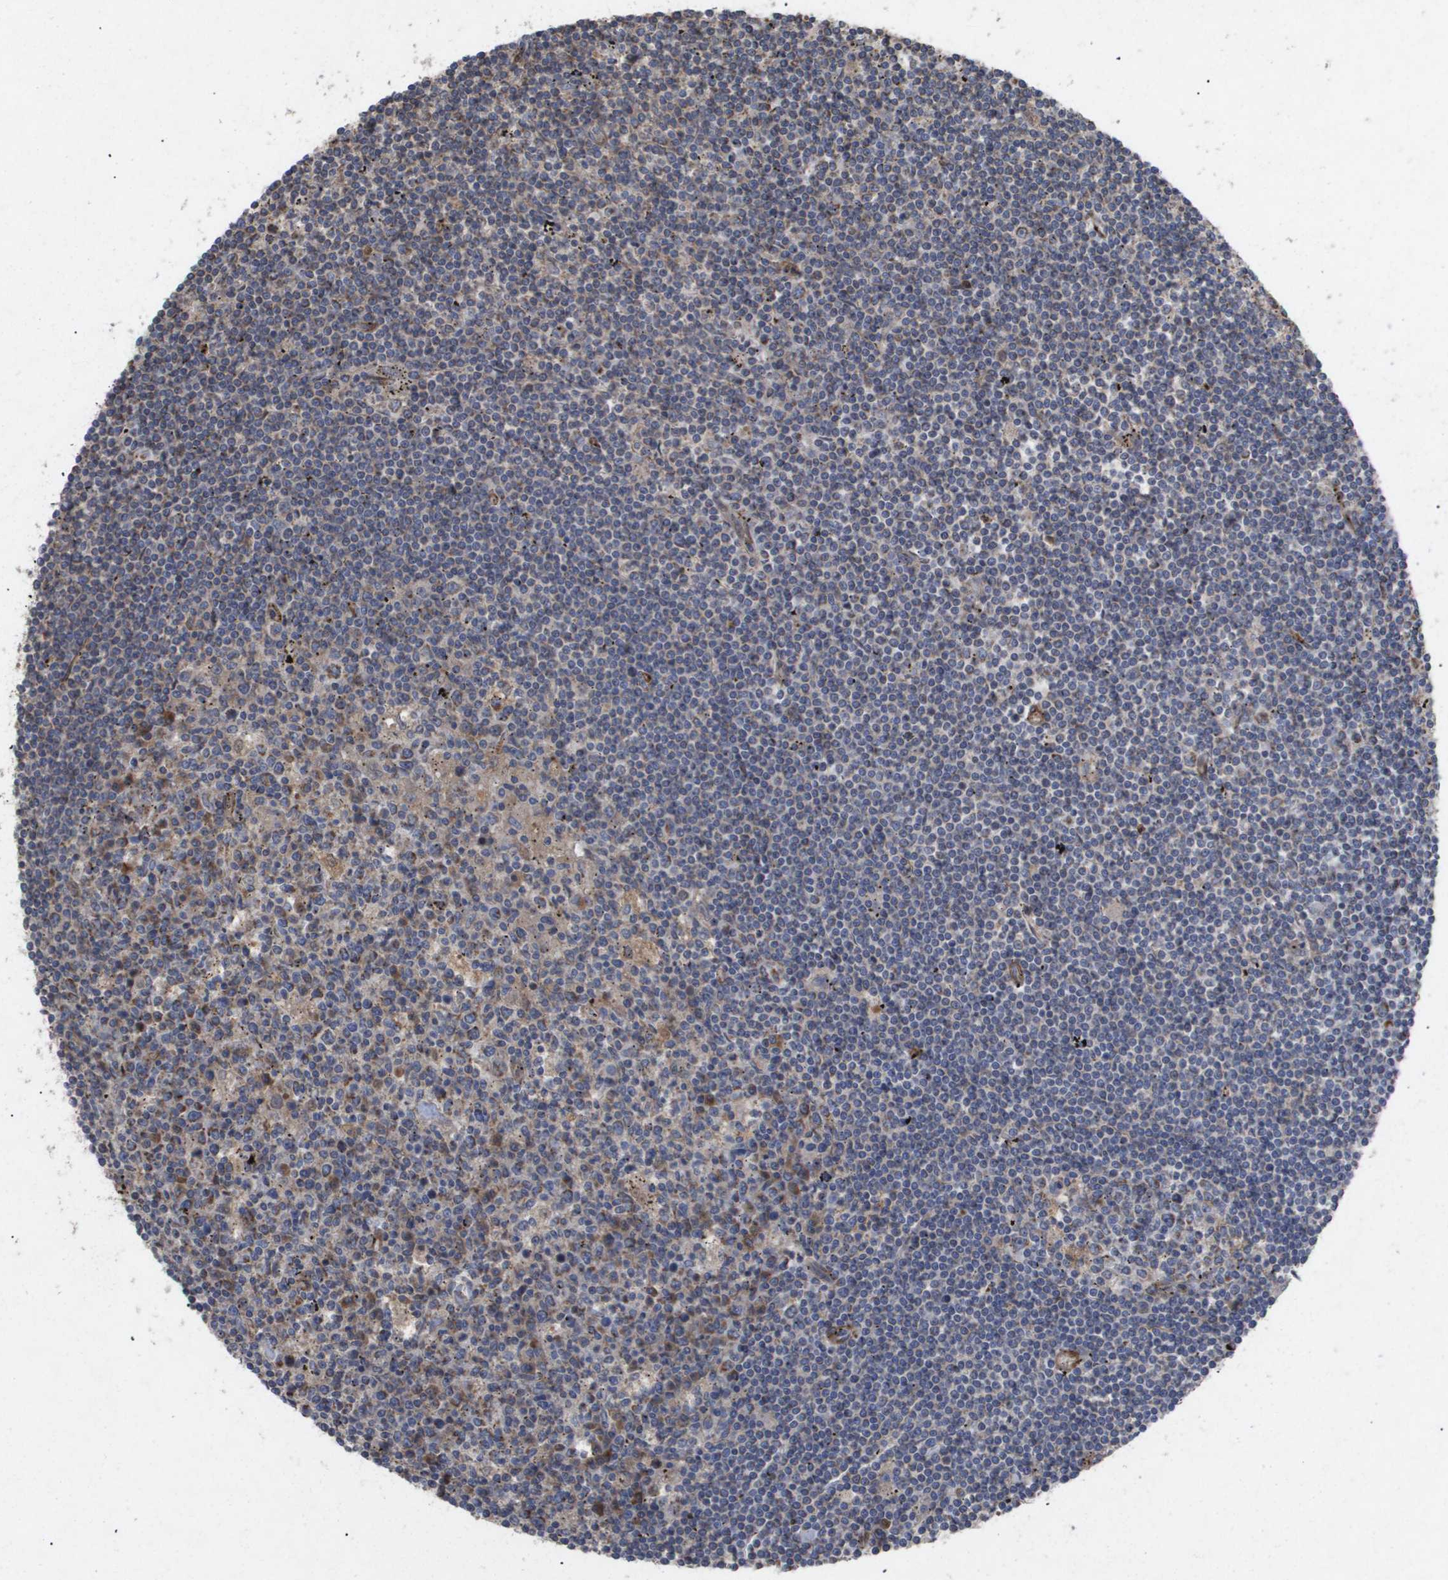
{"staining": {"intensity": "negative", "quantity": "none", "location": "none"}, "tissue": "lymphoma", "cell_type": "Tumor cells", "image_type": "cancer", "snomed": [{"axis": "morphology", "description": "Malignant lymphoma, non-Hodgkin's type, Low grade"}, {"axis": "topography", "description": "Spleen"}], "caption": "Tumor cells are negative for protein expression in human malignant lymphoma, non-Hodgkin's type (low-grade).", "gene": "TNS1", "patient": {"sex": "male", "age": 76}}